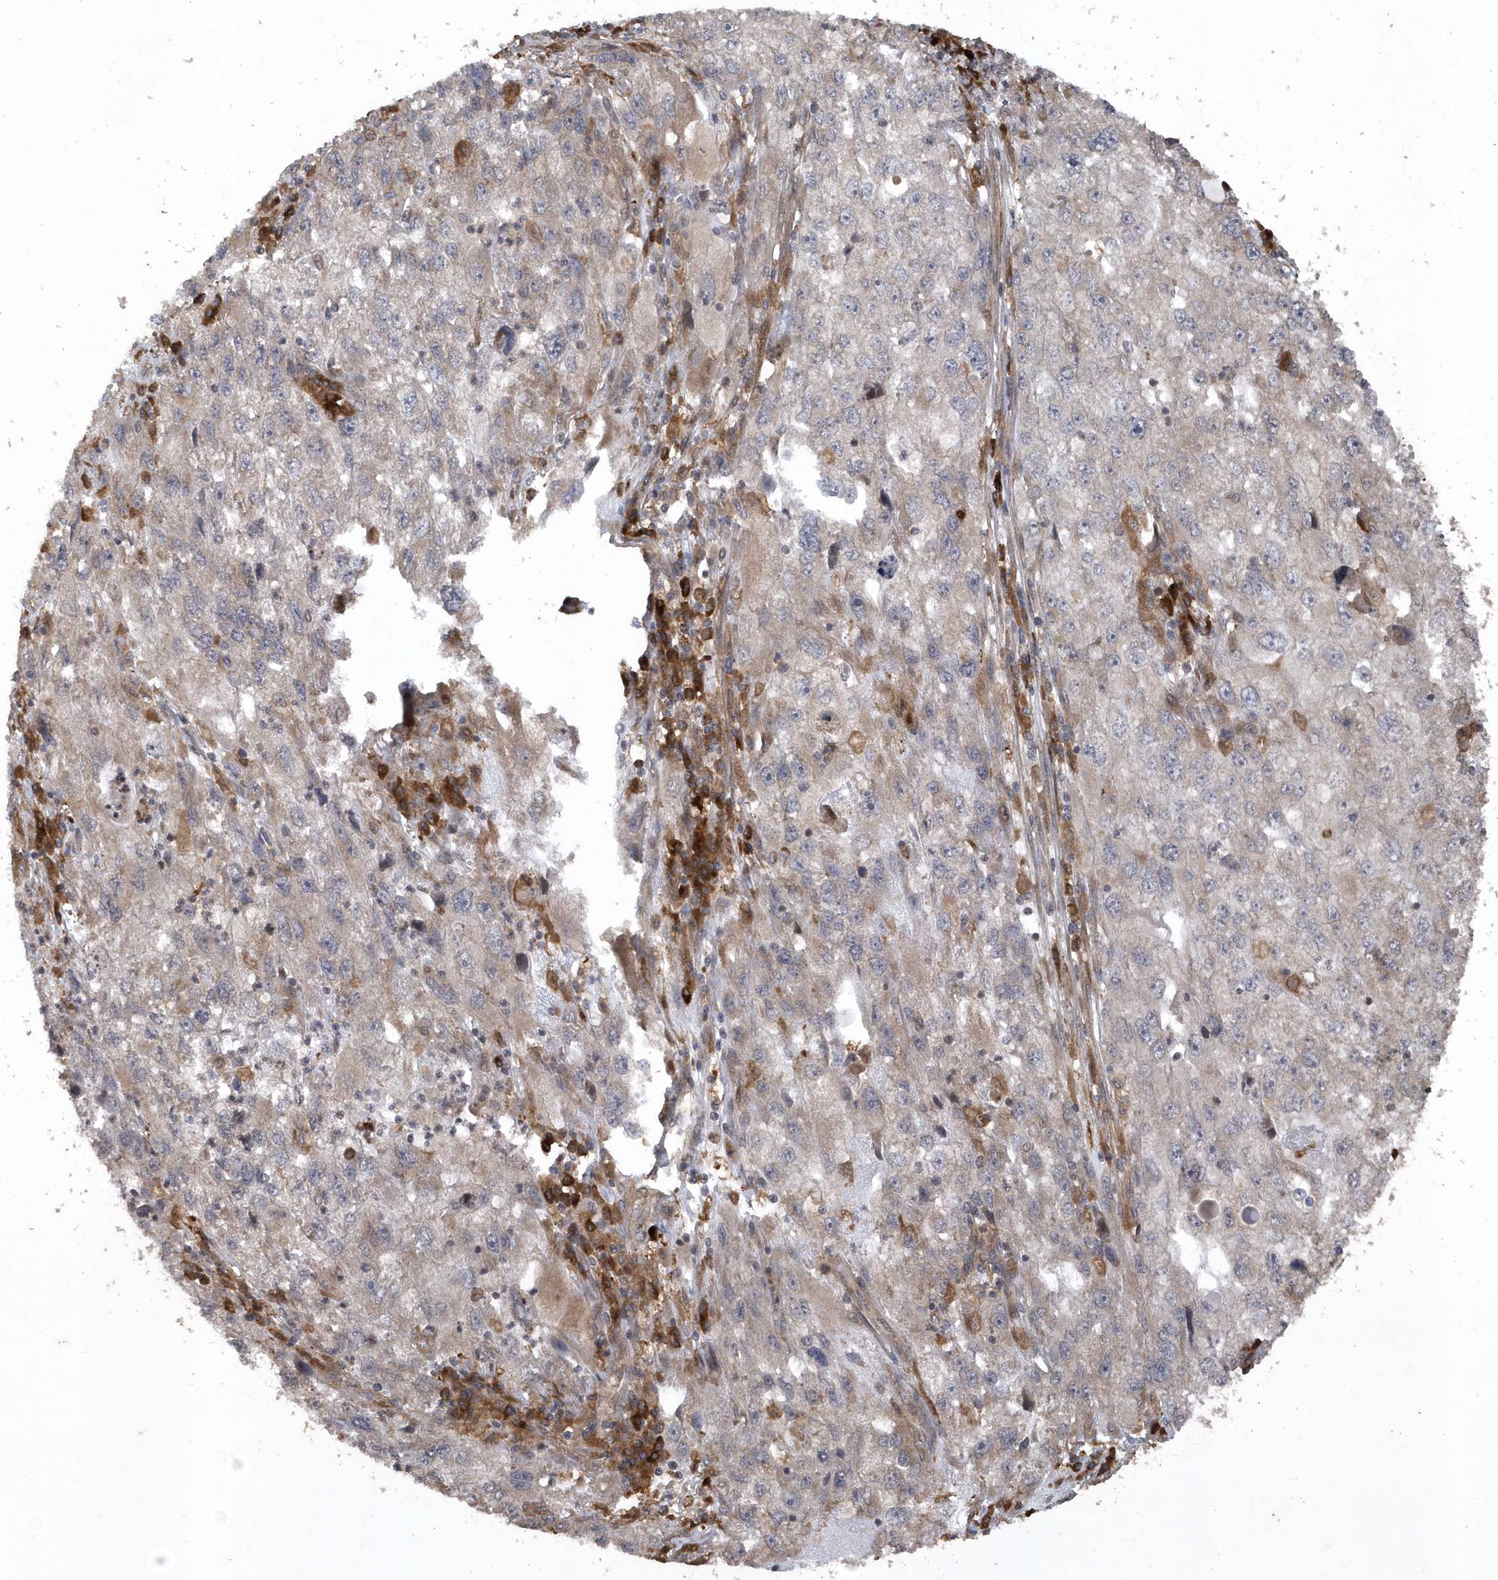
{"staining": {"intensity": "negative", "quantity": "none", "location": "none"}, "tissue": "endometrial cancer", "cell_type": "Tumor cells", "image_type": "cancer", "snomed": [{"axis": "morphology", "description": "Adenocarcinoma, NOS"}, {"axis": "topography", "description": "Endometrium"}], "caption": "Image shows no significant protein staining in tumor cells of adenocarcinoma (endometrial). (DAB (3,3'-diaminobenzidine) immunohistochemistry (IHC) visualized using brightfield microscopy, high magnification).", "gene": "HERPUD1", "patient": {"sex": "female", "age": 49}}